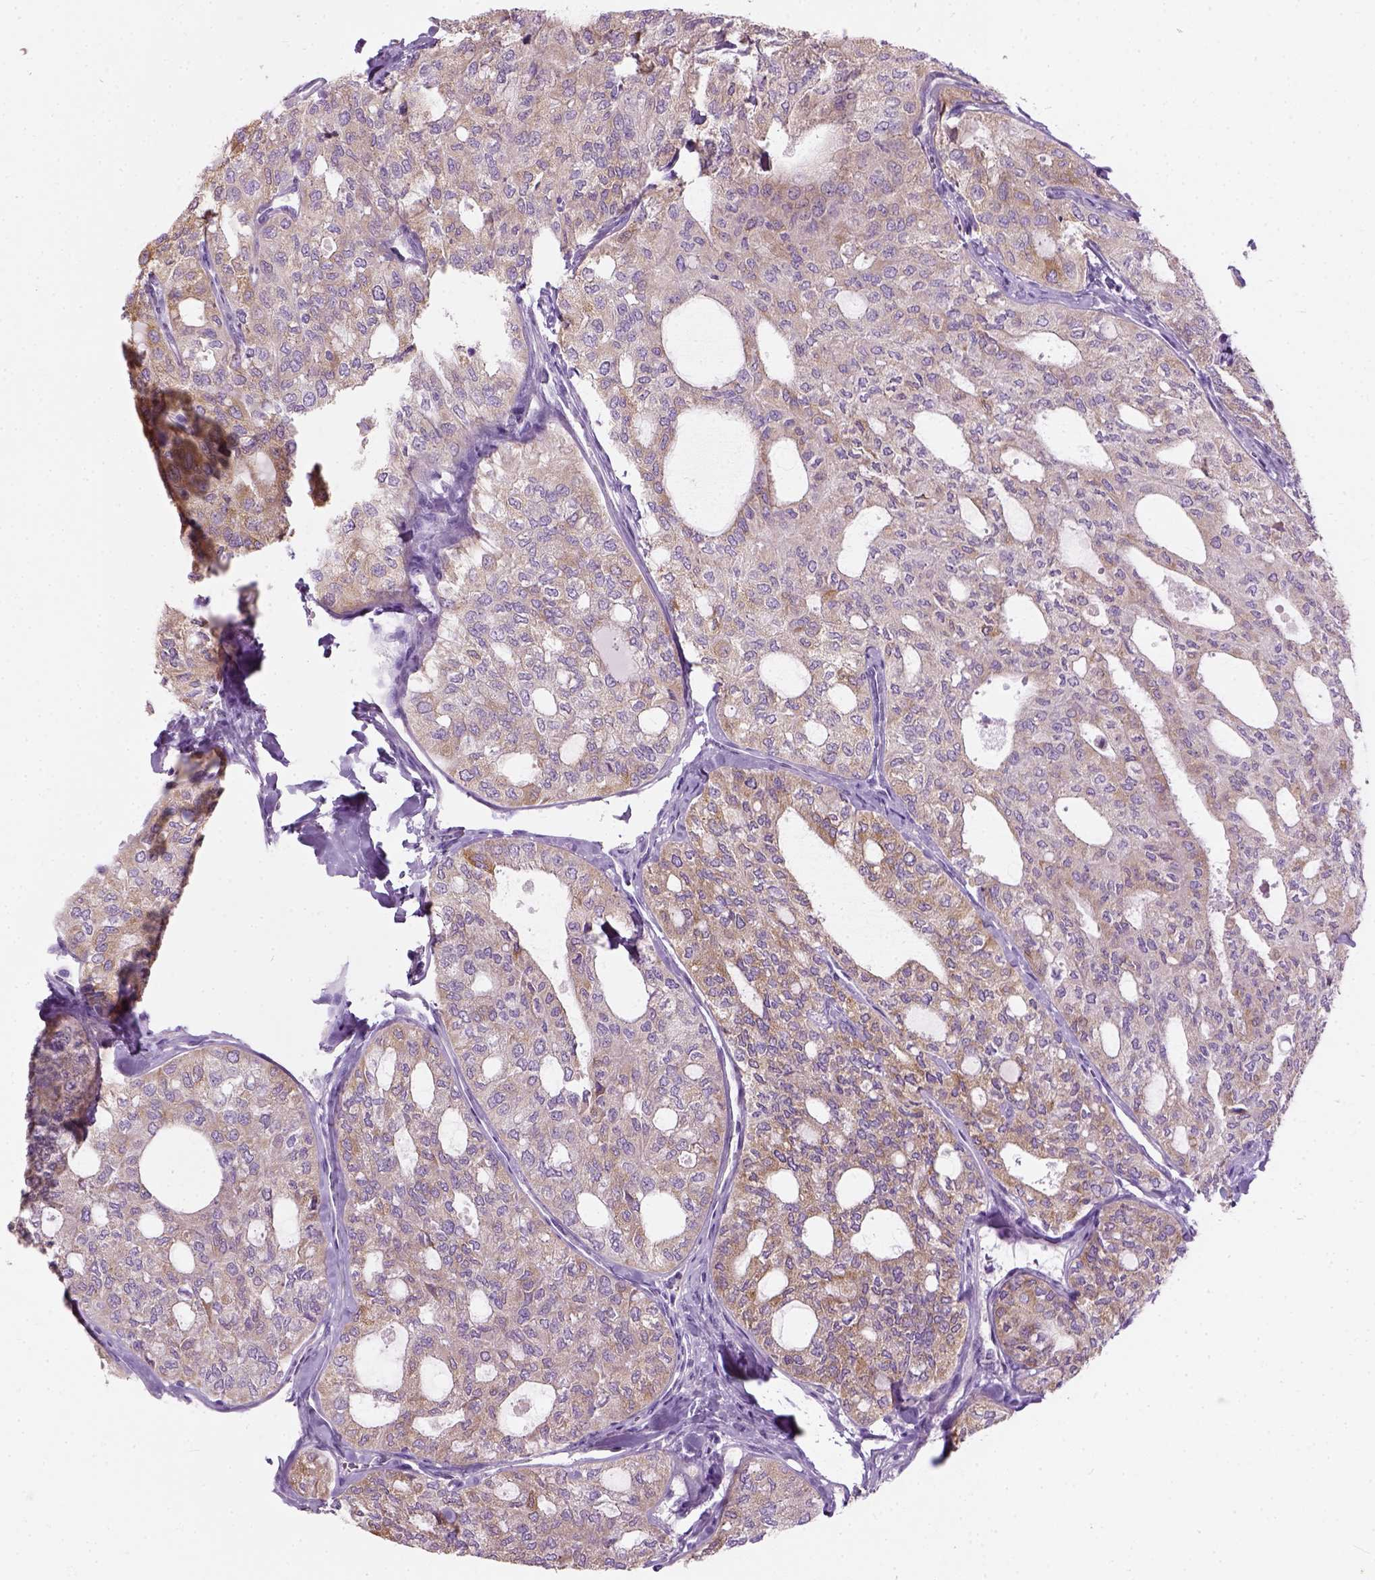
{"staining": {"intensity": "moderate", "quantity": "25%-75%", "location": "cytoplasmic/membranous"}, "tissue": "thyroid cancer", "cell_type": "Tumor cells", "image_type": "cancer", "snomed": [{"axis": "morphology", "description": "Follicular adenoma carcinoma, NOS"}, {"axis": "topography", "description": "Thyroid gland"}], "caption": "This photomicrograph shows IHC staining of thyroid cancer (follicular adenoma carcinoma), with medium moderate cytoplasmic/membranous staining in about 25%-75% of tumor cells.", "gene": "TRIM72", "patient": {"sex": "male", "age": 75}}